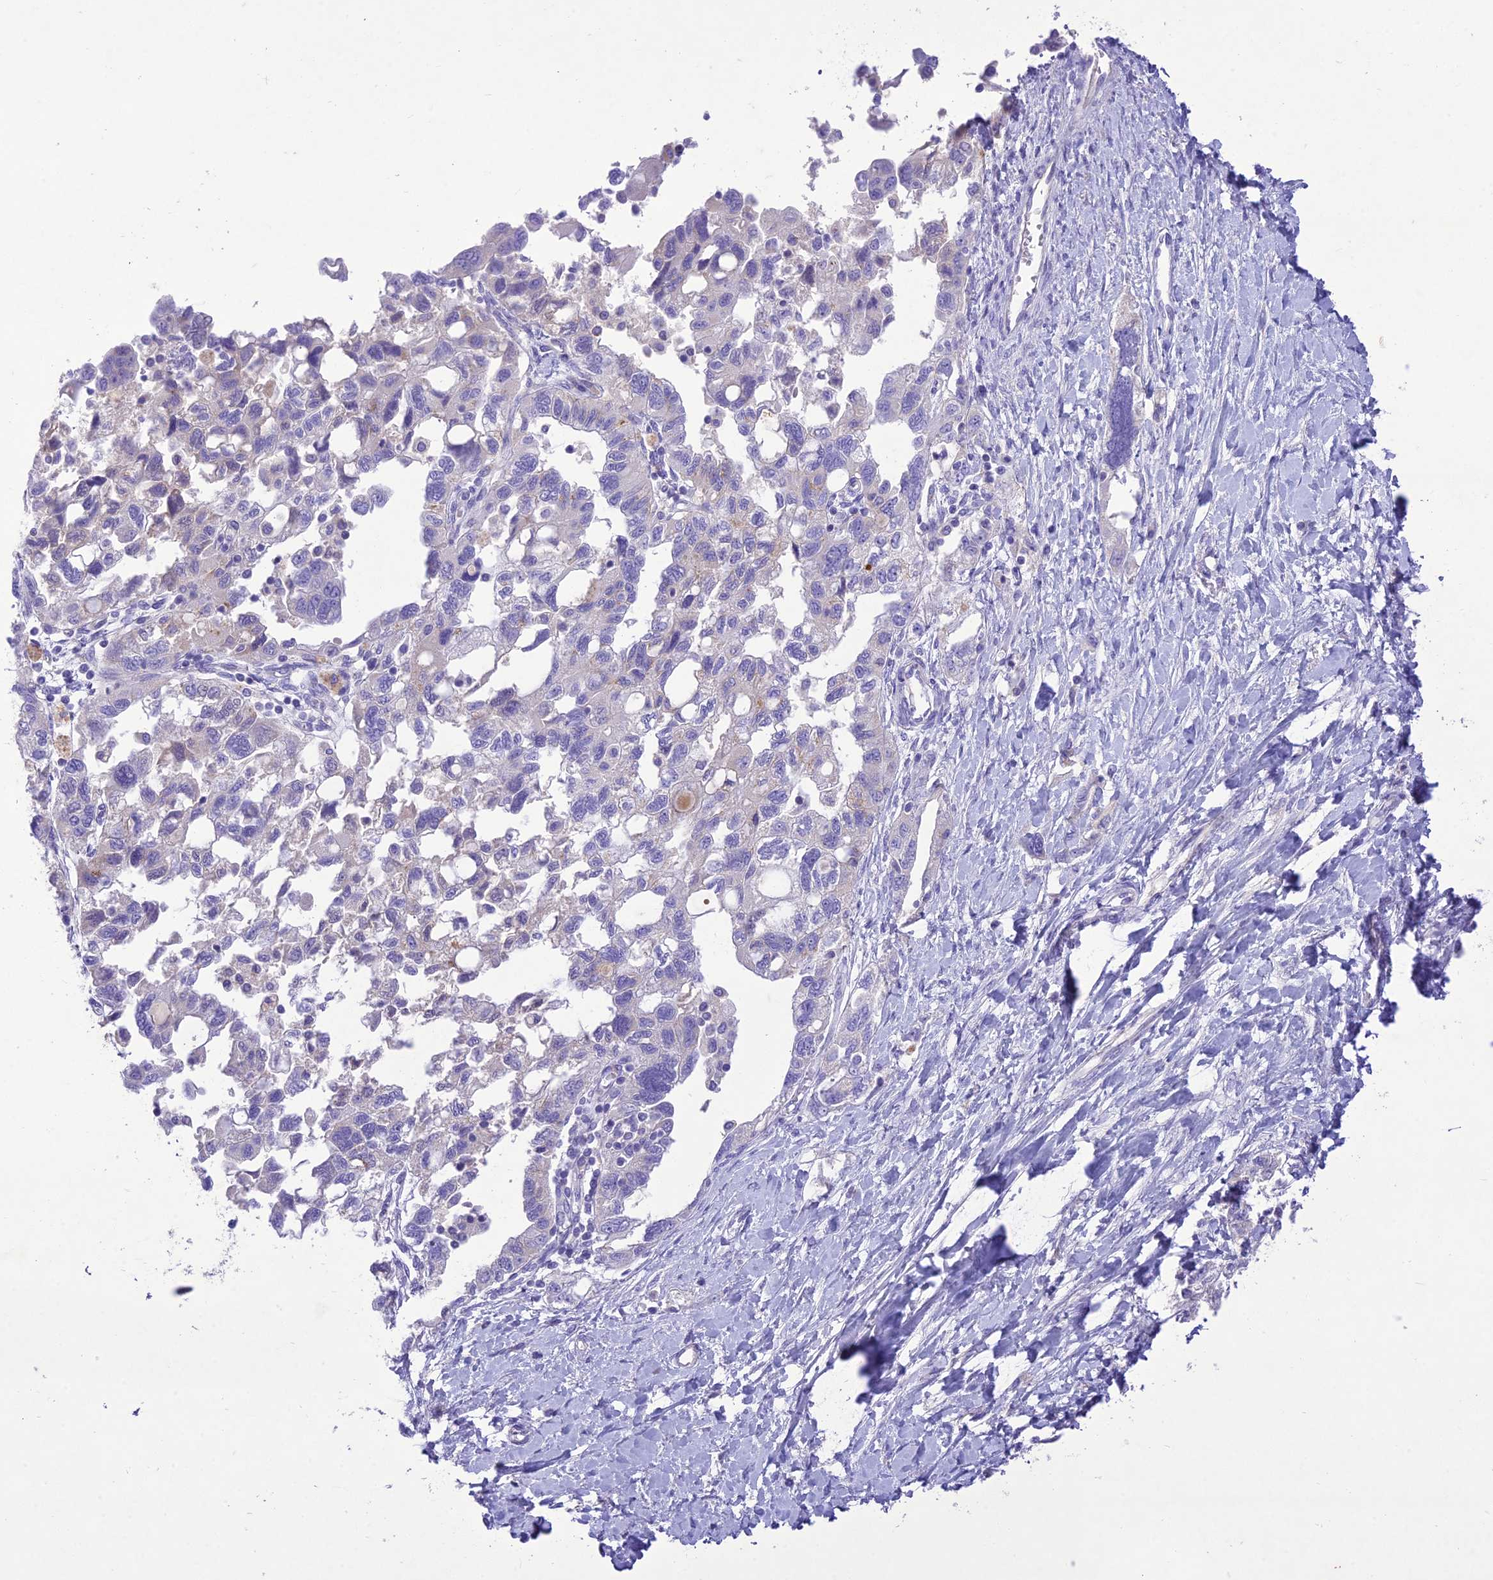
{"staining": {"intensity": "negative", "quantity": "none", "location": "none"}, "tissue": "ovarian cancer", "cell_type": "Tumor cells", "image_type": "cancer", "snomed": [{"axis": "morphology", "description": "Carcinoma, NOS"}, {"axis": "morphology", "description": "Cystadenocarcinoma, serous, NOS"}, {"axis": "topography", "description": "Ovary"}], "caption": "Immunohistochemistry micrograph of human ovarian carcinoma stained for a protein (brown), which exhibits no positivity in tumor cells.", "gene": "SLC13A5", "patient": {"sex": "female", "age": 69}}